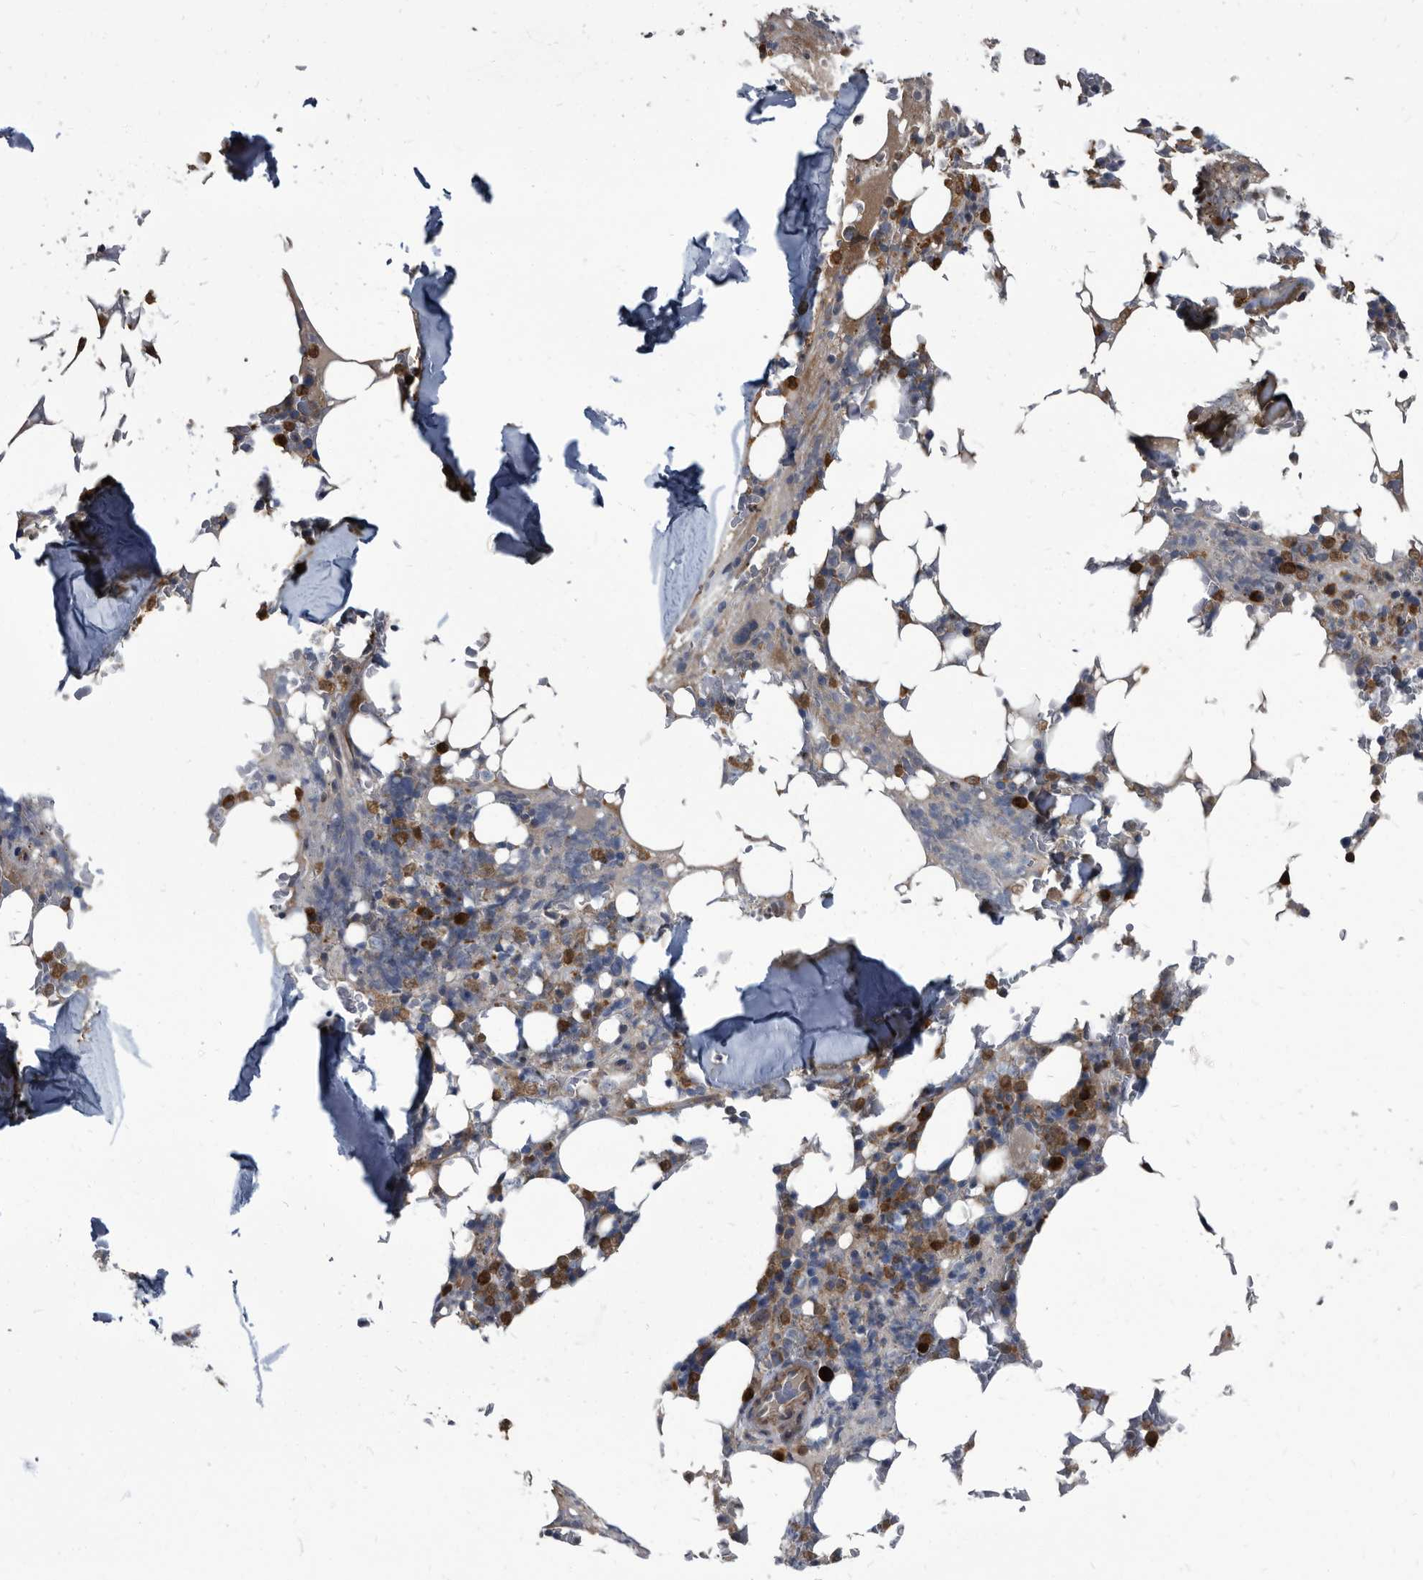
{"staining": {"intensity": "strong", "quantity": "25%-75%", "location": "cytoplasmic/membranous"}, "tissue": "bone marrow", "cell_type": "Hematopoietic cells", "image_type": "normal", "snomed": [{"axis": "morphology", "description": "Normal tissue, NOS"}, {"axis": "topography", "description": "Bone marrow"}], "caption": "Brown immunohistochemical staining in unremarkable bone marrow displays strong cytoplasmic/membranous expression in about 25%-75% of hematopoietic cells.", "gene": "CDV3", "patient": {"sex": "male", "age": 58}}